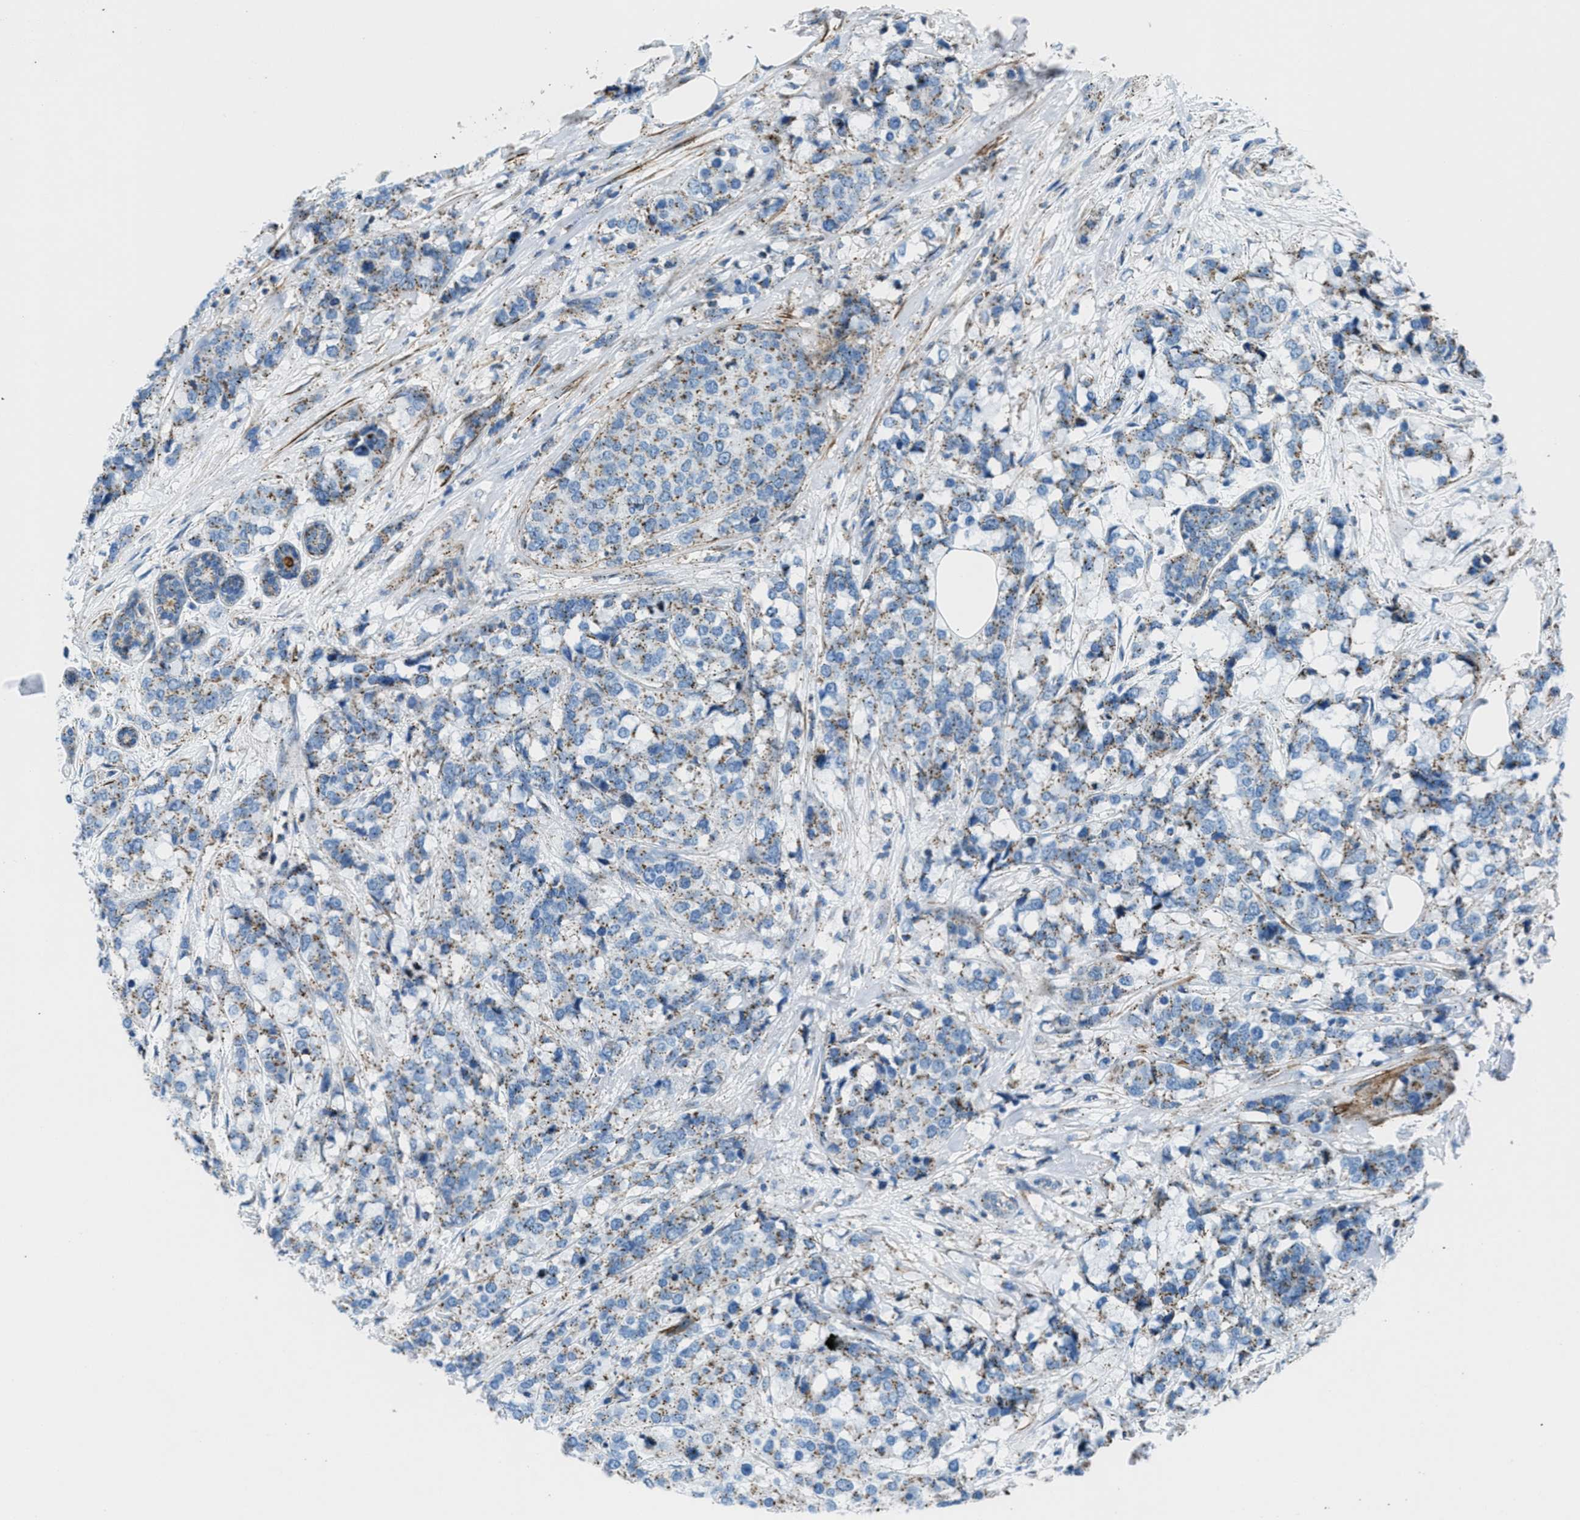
{"staining": {"intensity": "moderate", "quantity": ">75%", "location": "cytoplasmic/membranous"}, "tissue": "breast cancer", "cell_type": "Tumor cells", "image_type": "cancer", "snomed": [{"axis": "morphology", "description": "Lobular carcinoma"}, {"axis": "topography", "description": "Breast"}], "caption": "IHC histopathology image of neoplastic tissue: human breast cancer stained using immunohistochemistry (IHC) demonstrates medium levels of moderate protein expression localized specifically in the cytoplasmic/membranous of tumor cells, appearing as a cytoplasmic/membranous brown color.", "gene": "MFSD13A", "patient": {"sex": "female", "age": 59}}